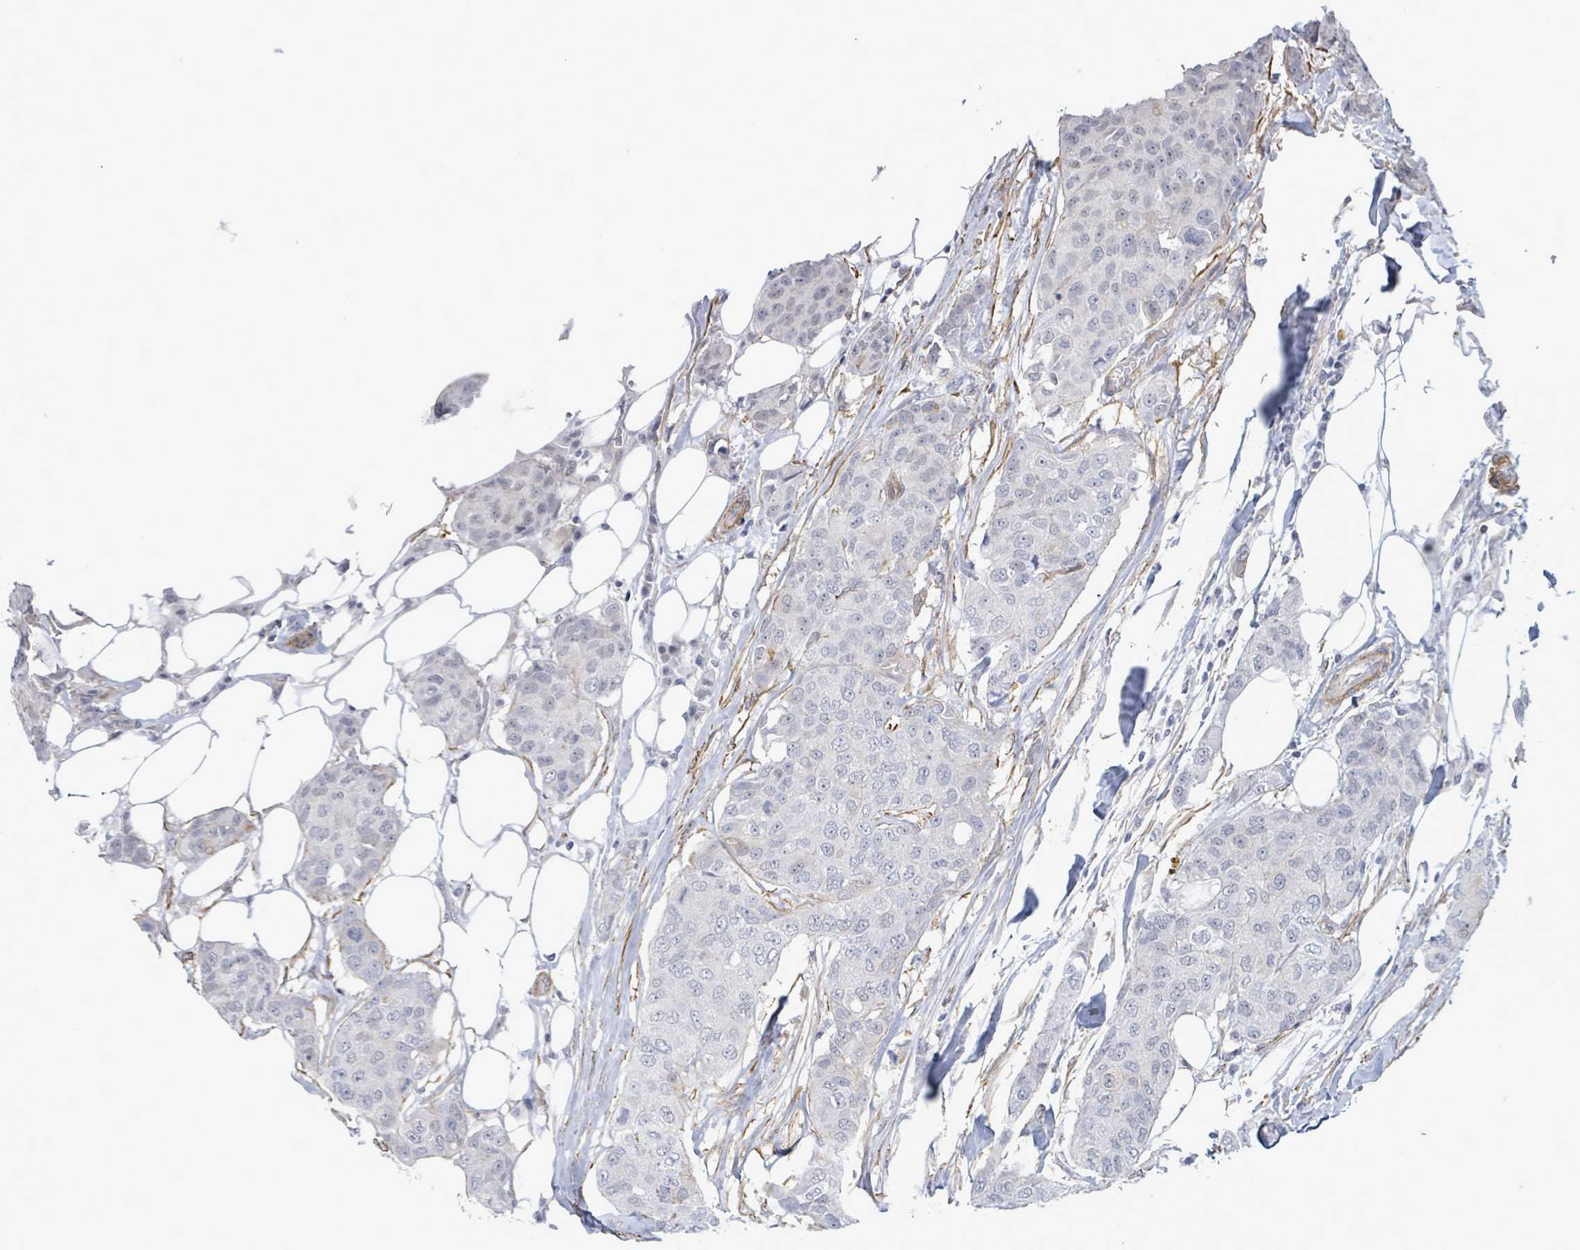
{"staining": {"intensity": "negative", "quantity": "none", "location": "none"}, "tissue": "breast cancer", "cell_type": "Tumor cells", "image_type": "cancer", "snomed": [{"axis": "morphology", "description": "Duct carcinoma"}, {"axis": "topography", "description": "Breast"}], "caption": "Micrograph shows no significant protein staining in tumor cells of breast cancer (intraductal carcinoma).", "gene": "DMRTC1B", "patient": {"sex": "female", "age": 80}}